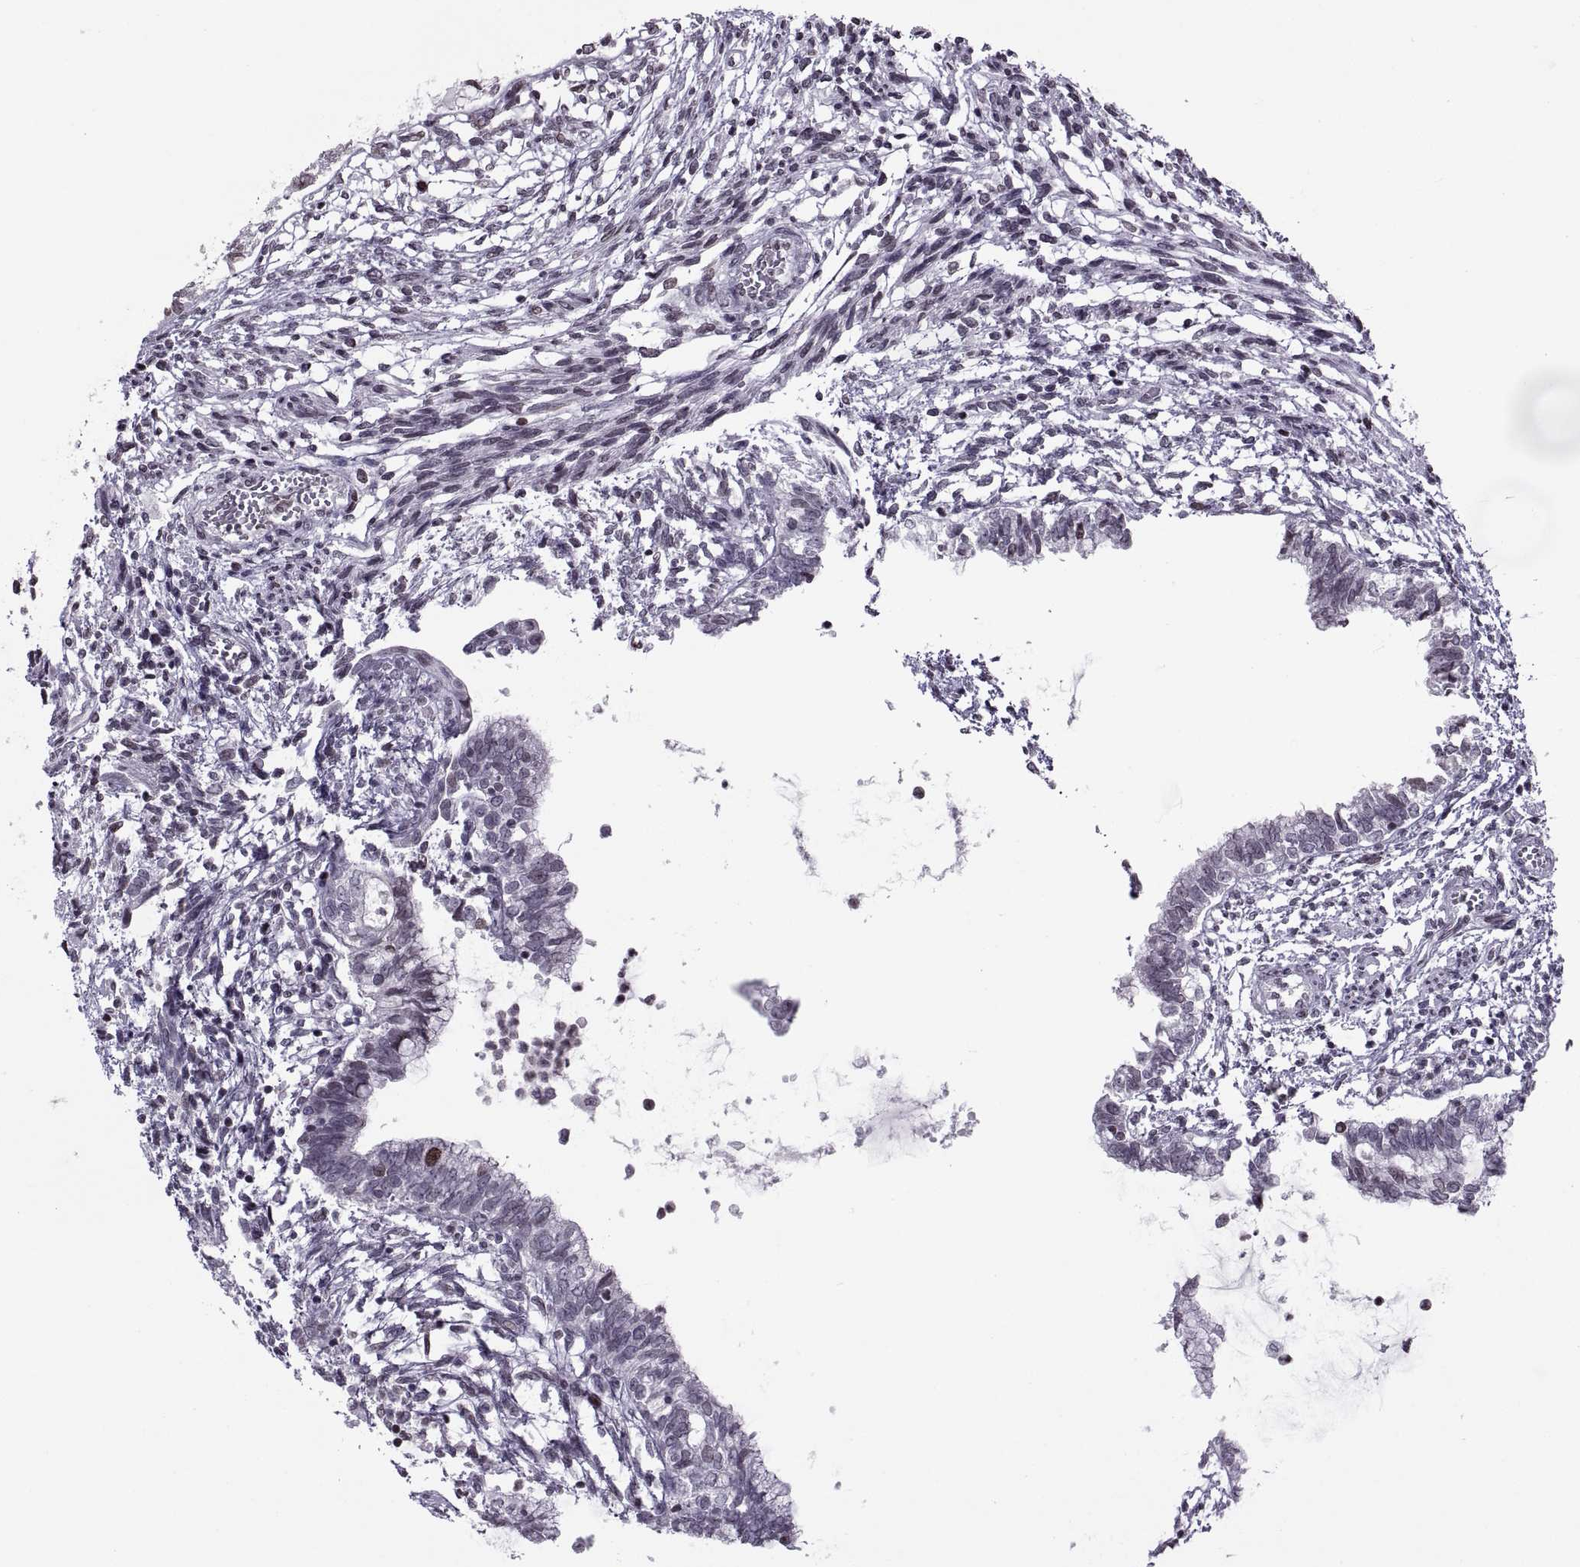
{"staining": {"intensity": "negative", "quantity": "none", "location": "none"}, "tissue": "testis cancer", "cell_type": "Tumor cells", "image_type": "cancer", "snomed": [{"axis": "morphology", "description": "Carcinoma, Embryonal, NOS"}, {"axis": "topography", "description": "Testis"}], "caption": "Immunohistochemistry (IHC) micrograph of neoplastic tissue: testis cancer stained with DAB exhibits no significant protein expression in tumor cells.", "gene": "H1-8", "patient": {"sex": "male", "age": 37}}